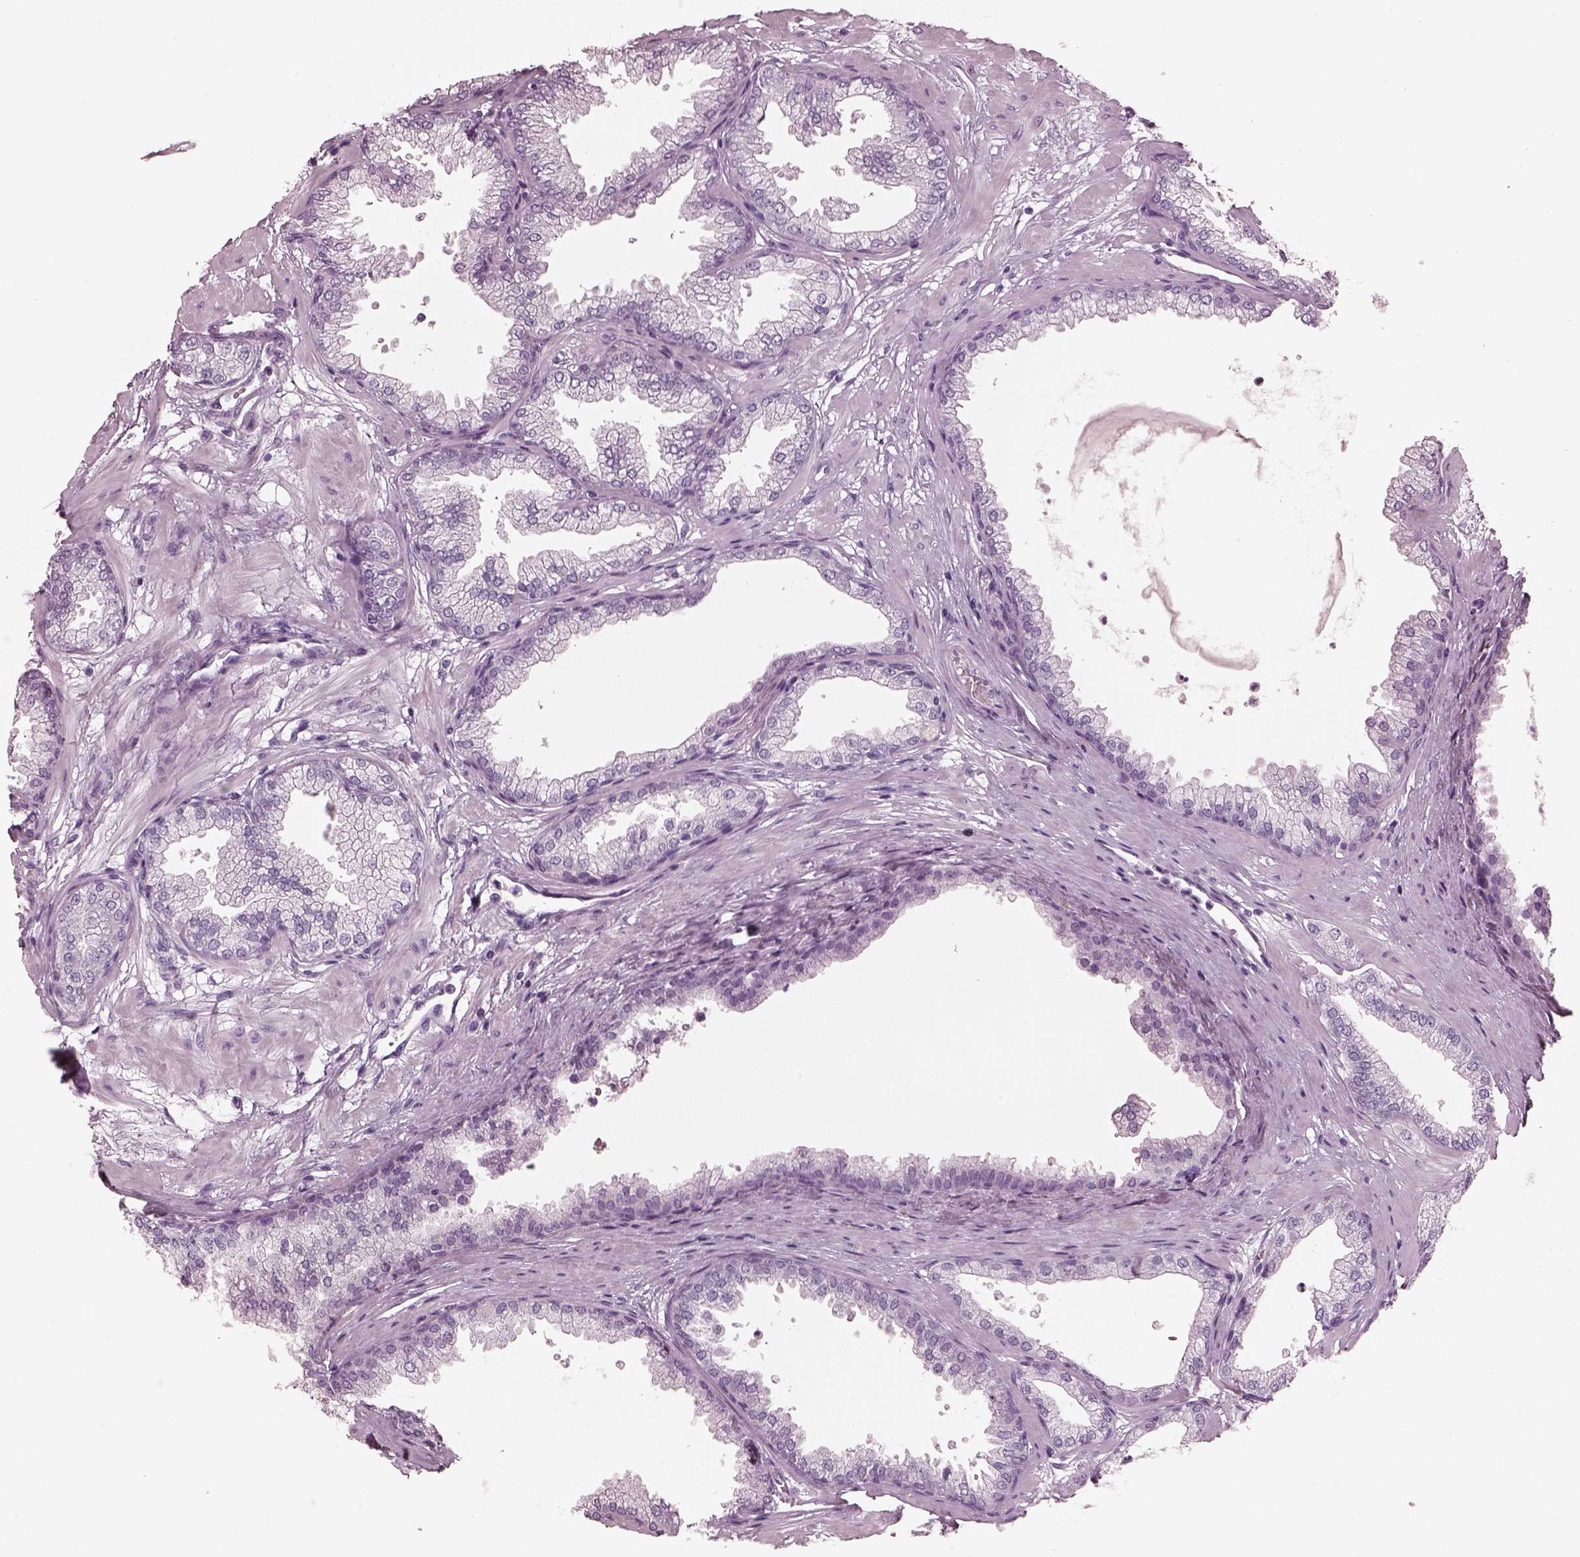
{"staining": {"intensity": "negative", "quantity": "none", "location": "none"}, "tissue": "prostate", "cell_type": "Glandular cells", "image_type": "normal", "snomed": [{"axis": "morphology", "description": "Normal tissue, NOS"}, {"axis": "topography", "description": "Prostate"}], "caption": "Immunohistochemical staining of unremarkable human prostate shows no significant expression in glandular cells.", "gene": "FABP9", "patient": {"sex": "male", "age": 37}}